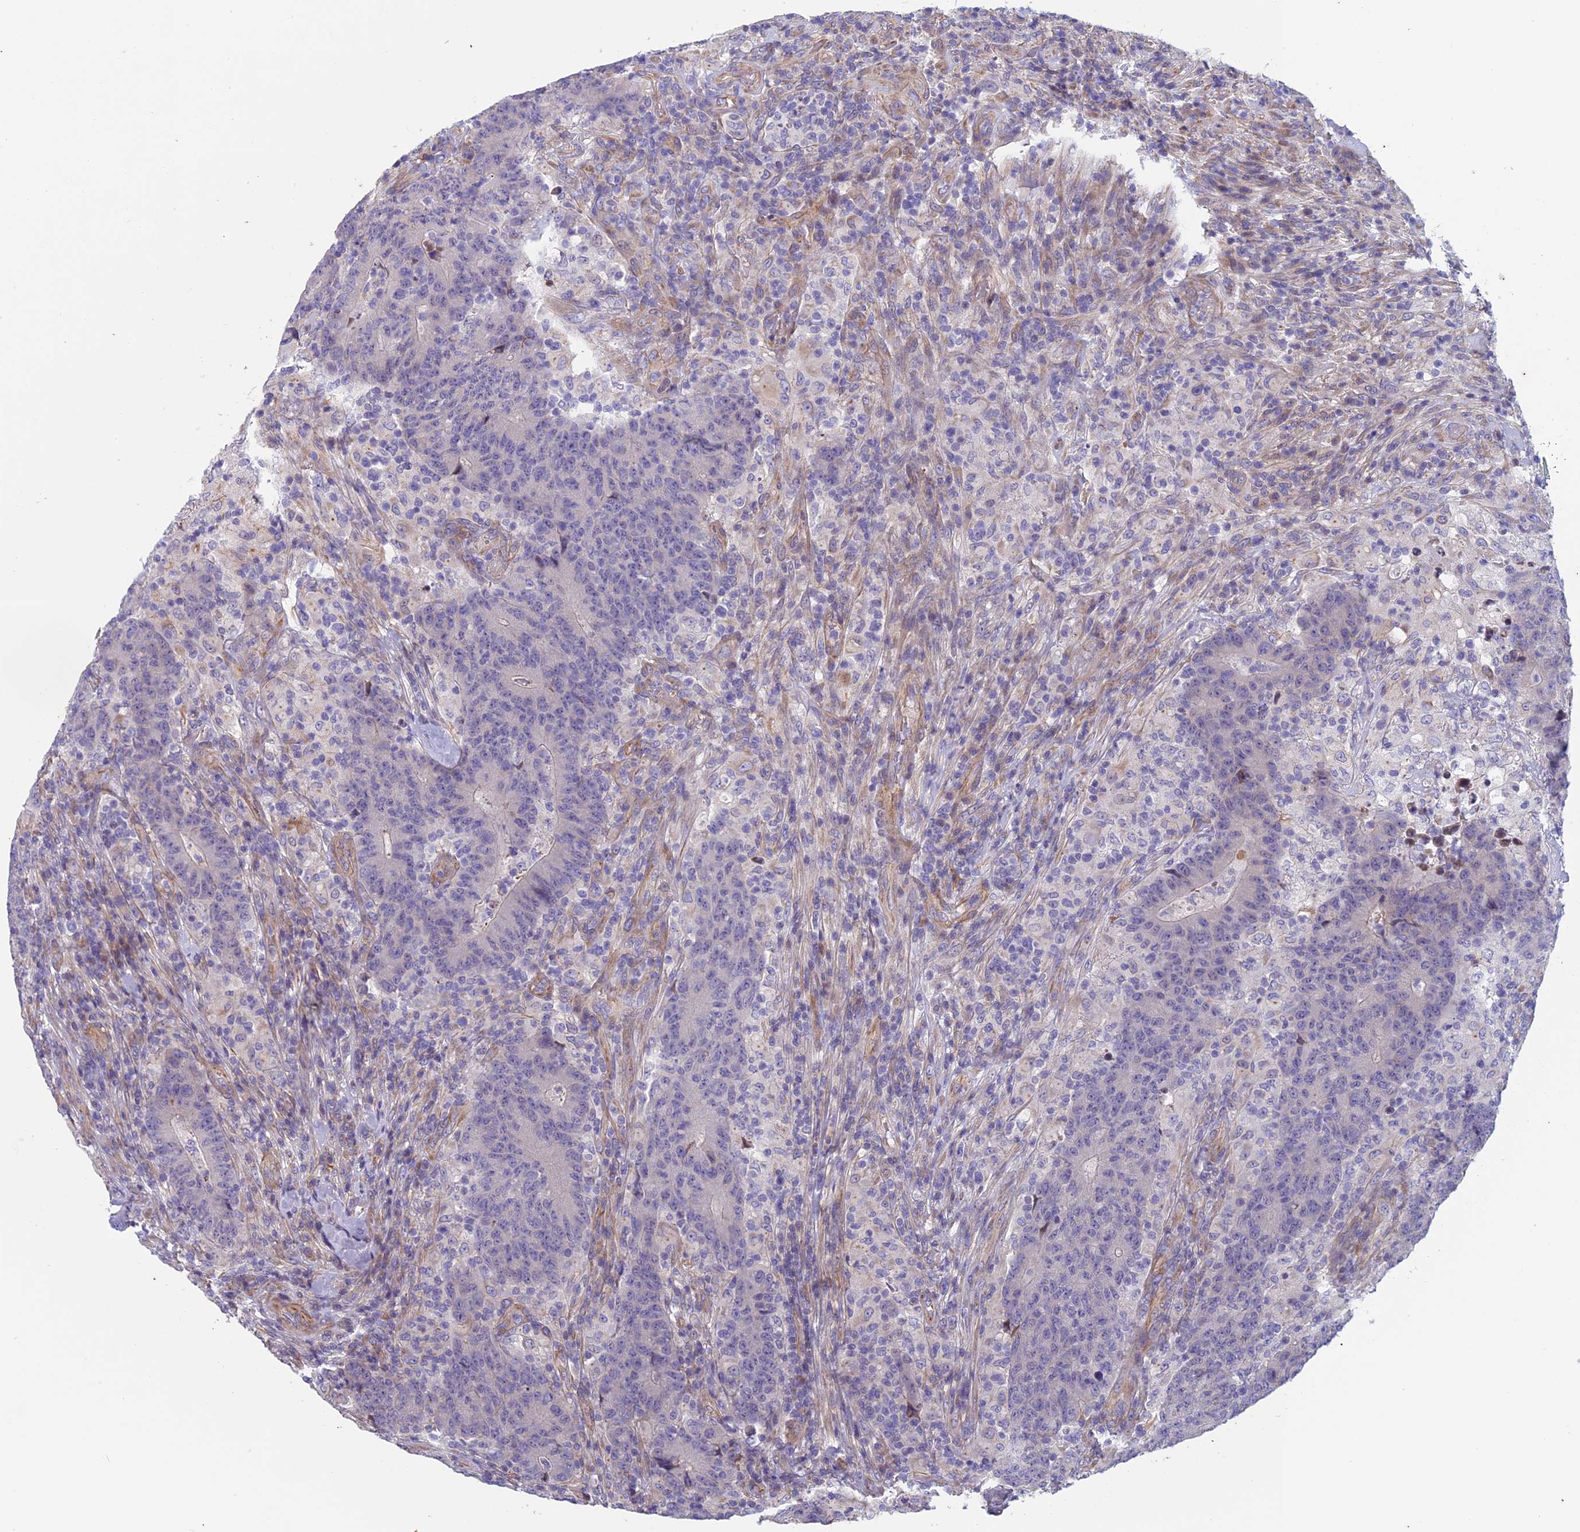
{"staining": {"intensity": "negative", "quantity": "none", "location": "none"}, "tissue": "colorectal cancer", "cell_type": "Tumor cells", "image_type": "cancer", "snomed": [{"axis": "morphology", "description": "Adenocarcinoma, NOS"}, {"axis": "topography", "description": "Colon"}], "caption": "IHC micrograph of human colorectal adenocarcinoma stained for a protein (brown), which displays no staining in tumor cells.", "gene": "BCL2L10", "patient": {"sex": "female", "age": 75}}